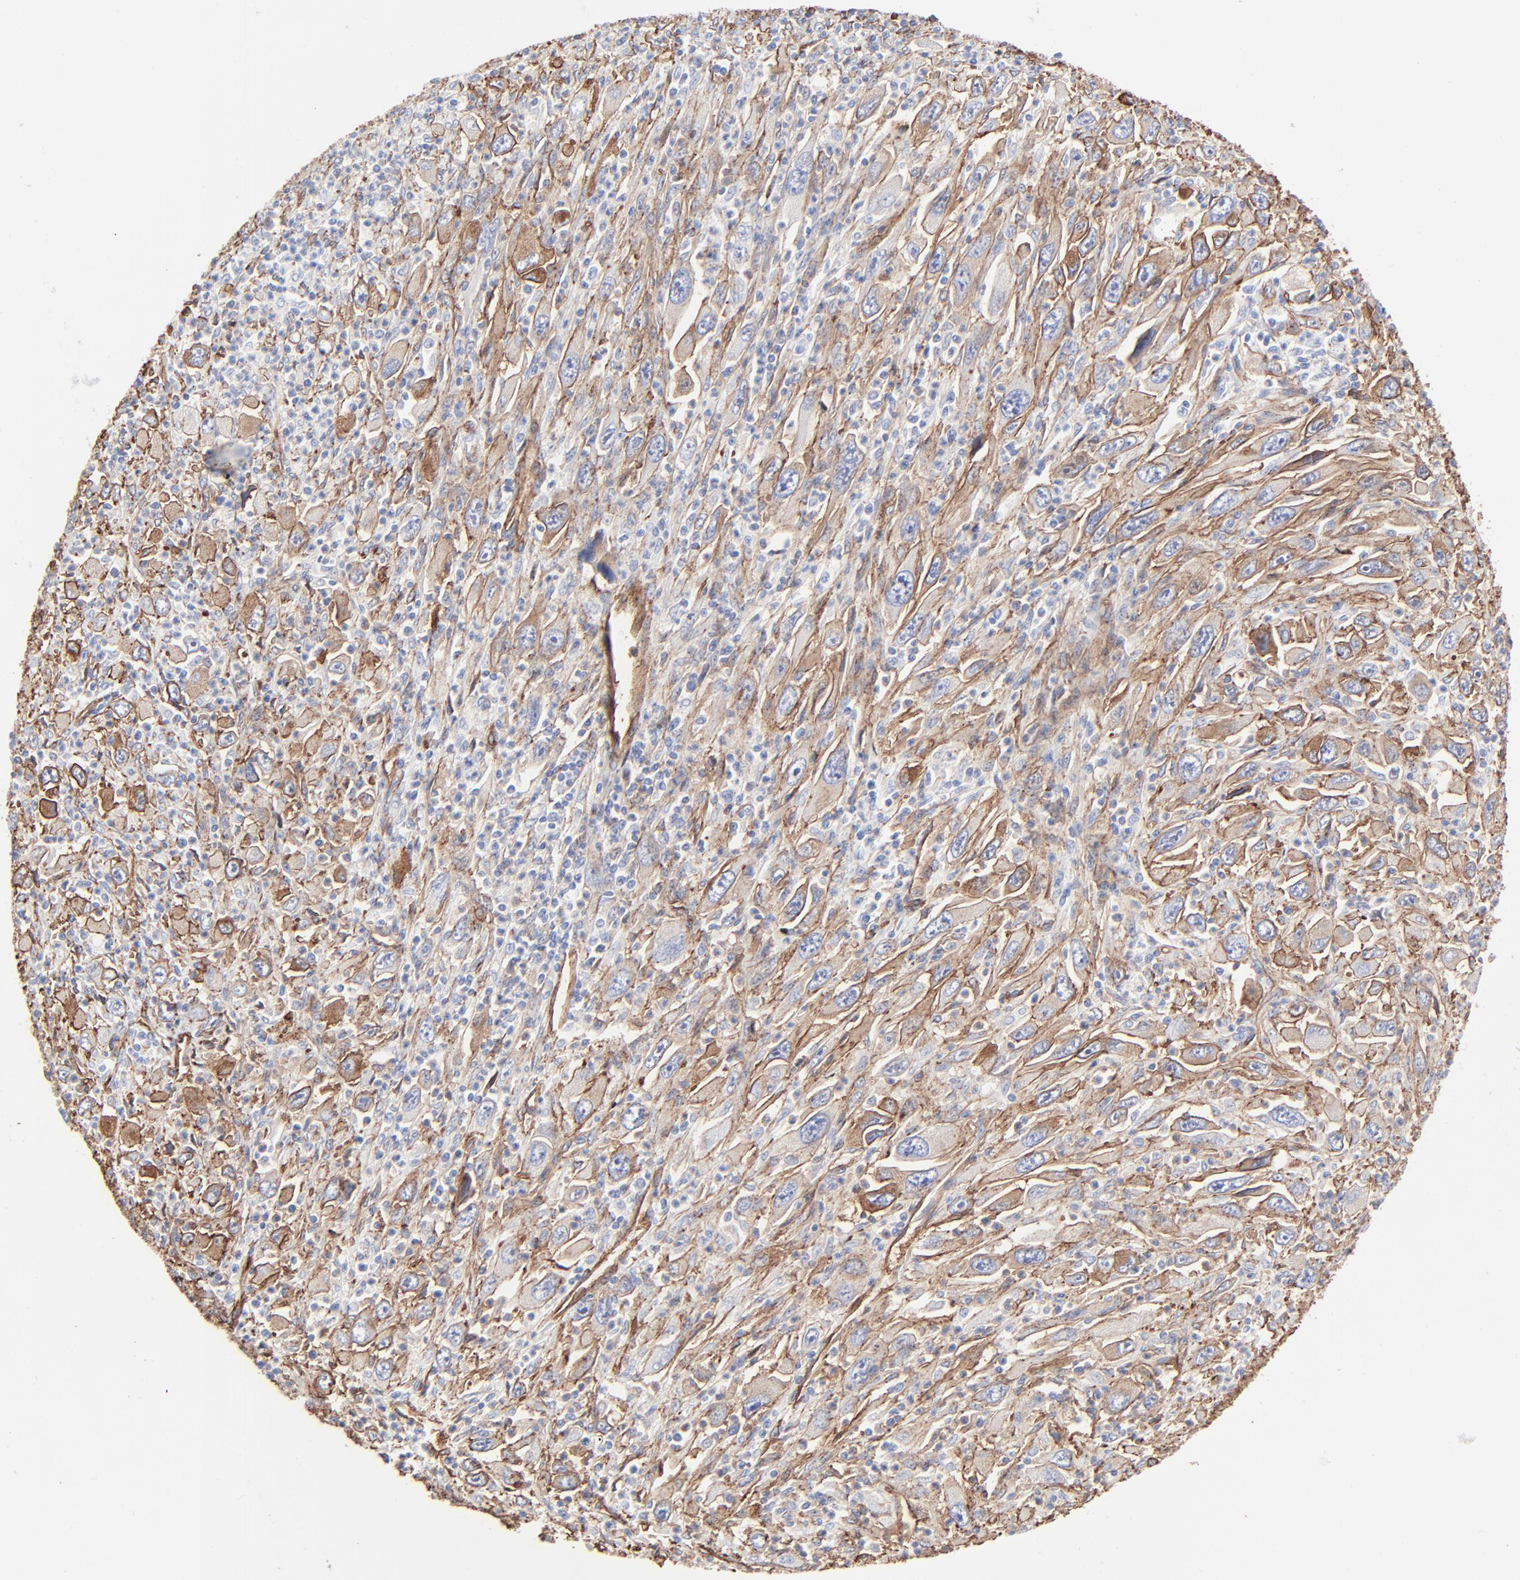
{"staining": {"intensity": "moderate", "quantity": ">75%", "location": "cytoplasmic/membranous"}, "tissue": "melanoma", "cell_type": "Tumor cells", "image_type": "cancer", "snomed": [{"axis": "morphology", "description": "Malignant melanoma, Metastatic site"}, {"axis": "topography", "description": "Skin"}], "caption": "Tumor cells demonstrate medium levels of moderate cytoplasmic/membranous staining in about >75% of cells in melanoma. The staining was performed using DAB to visualize the protein expression in brown, while the nuclei were stained in blue with hematoxylin (Magnification: 20x).", "gene": "CAV1", "patient": {"sex": "female", "age": 56}}